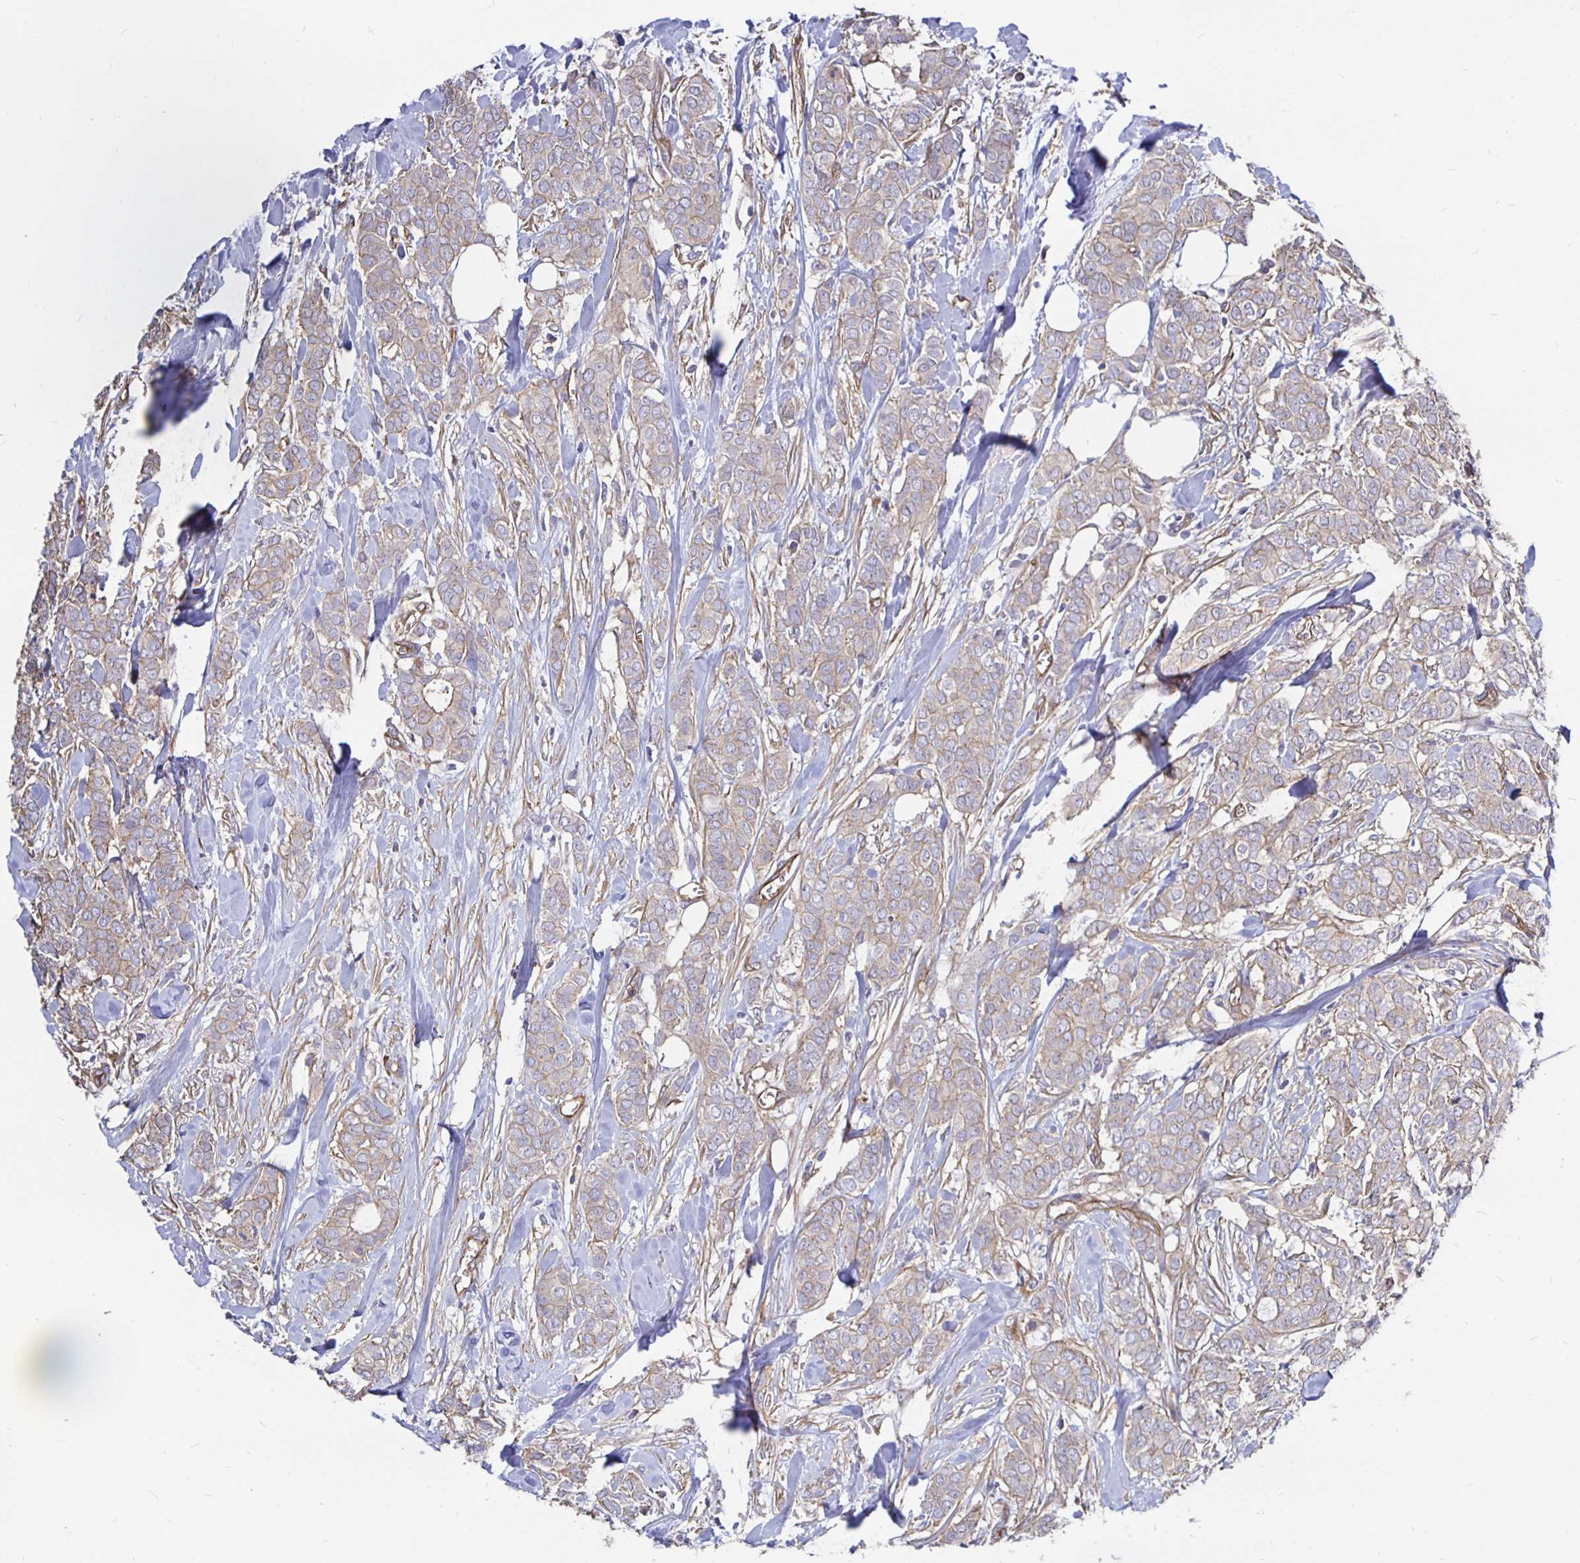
{"staining": {"intensity": "weak", "quantity": "25%-75%", "location": "cytoplasmic/membranous"}, "tissue": "breast cancer", "cell_type": "Tumor cells", "image_type": "cancer", "snomed": [{"axis": "morphology", "description": "Duct carcinoma"}, {"axis": "topography", "description": "Breast"}], "caption": "This is an image of immunohistochemistry (IHC) staining of infiltrating ductal carcinoma (breast), which shows weak staining in the cytoplasmic/membranous of tumor cells.", "gene": "ARHGEF39", "patient": {"sex": "female", "age": 84}}